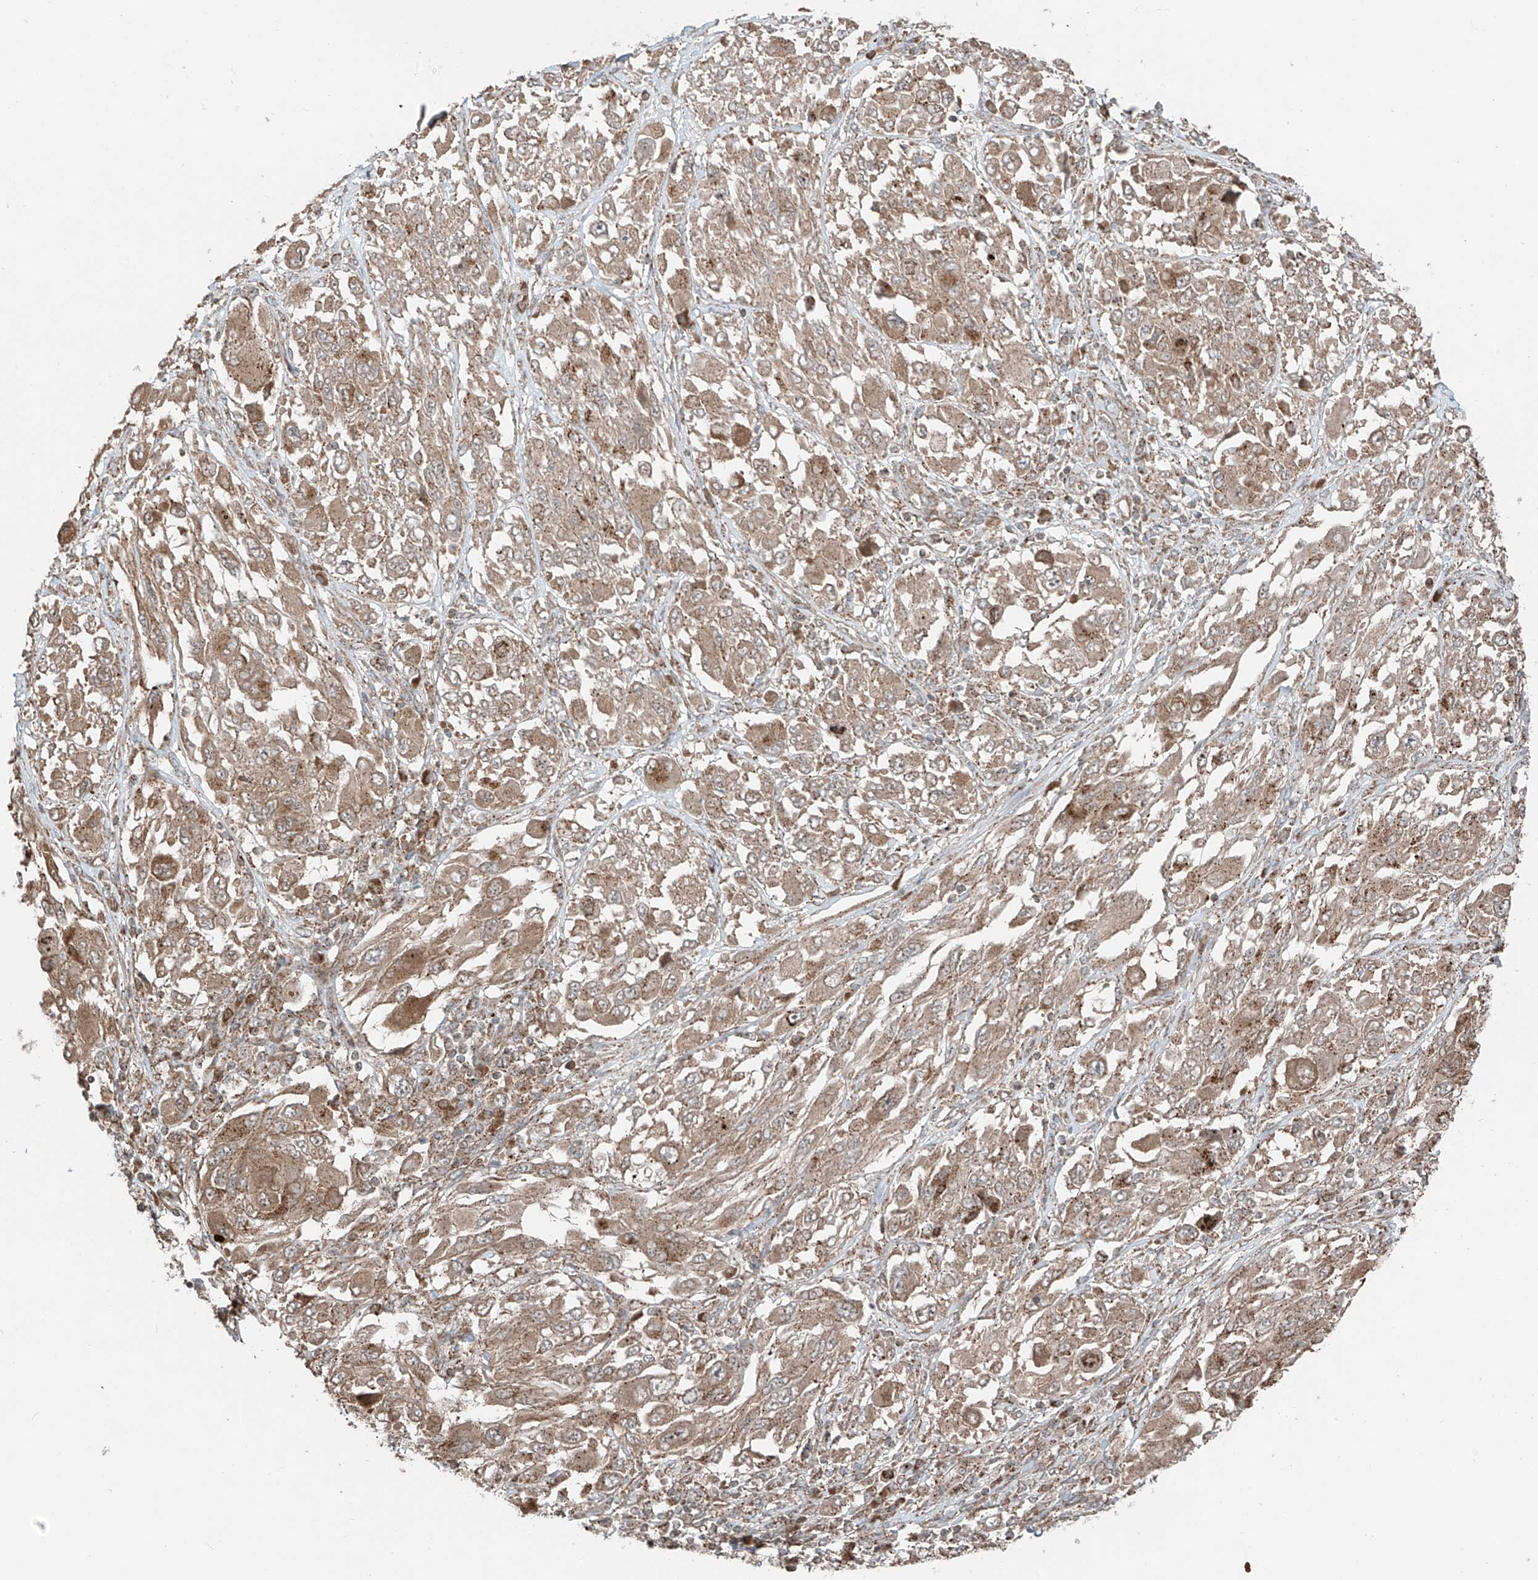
{"staining": {"intensity": "weak", "quantity": ">75%", "location": "cytoplasmic/membranous"}, "tissue": "melanoma", "cell_type": "Tumor cells", "image_type": "cancer", "snomed": [{"axis": "morphology", "description": "Malignant melanoma, NOS"}, {"axis": "topography", "description": "Skin"}], "caption": "Human malignant melanoma stained for a protein (brown) reveals weak cytoplasmic/membranous positive positivity in about >75% of tumor cells.", "gene": "CEP162", "patient": {"sex": "female", "age": 91}}